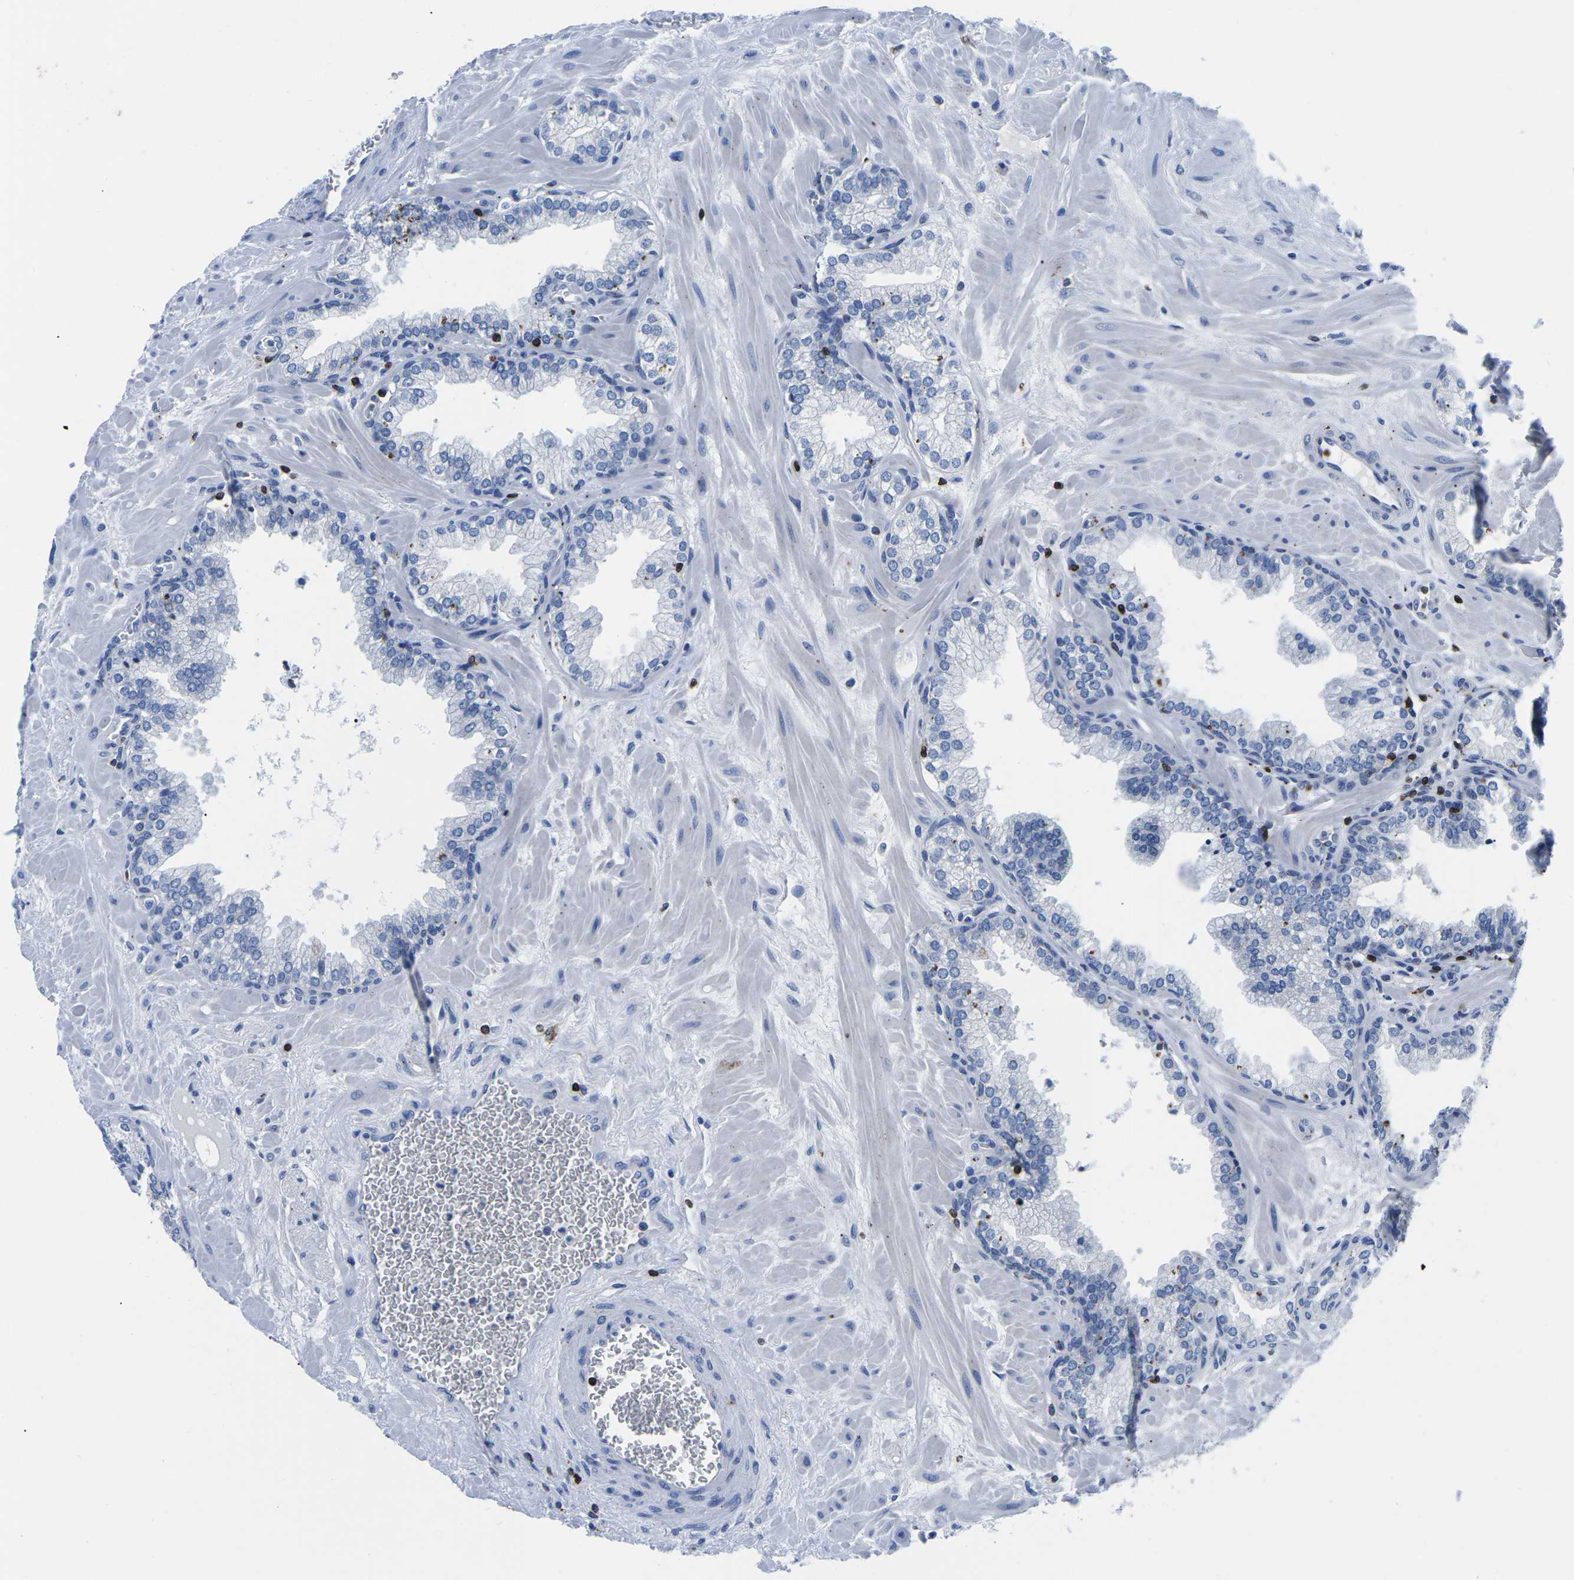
{"staining": {"intensity": "negative", "quantity": "none", "location": "none"}, "tissue": "prostate", "cell_type": "Glandular cells", "image_type": "normal", "snomed": [{"axis": "morphology", "description": "Normal tissue, NOS"}, {"axis": "morphology", "description": "Urothelial carcinoma, Low grade"}, {"axis": "topography", "description": "Urinary bladder"}, {"axis": "topography", "description": "Prostate"}], "caption": "Protein analysis of benign prostate demonstrates no significant expression in glandular cells. Nuclei are stained in blue.", "gene": "CTSW", "patient": {"sex": "male", "age": 60}}